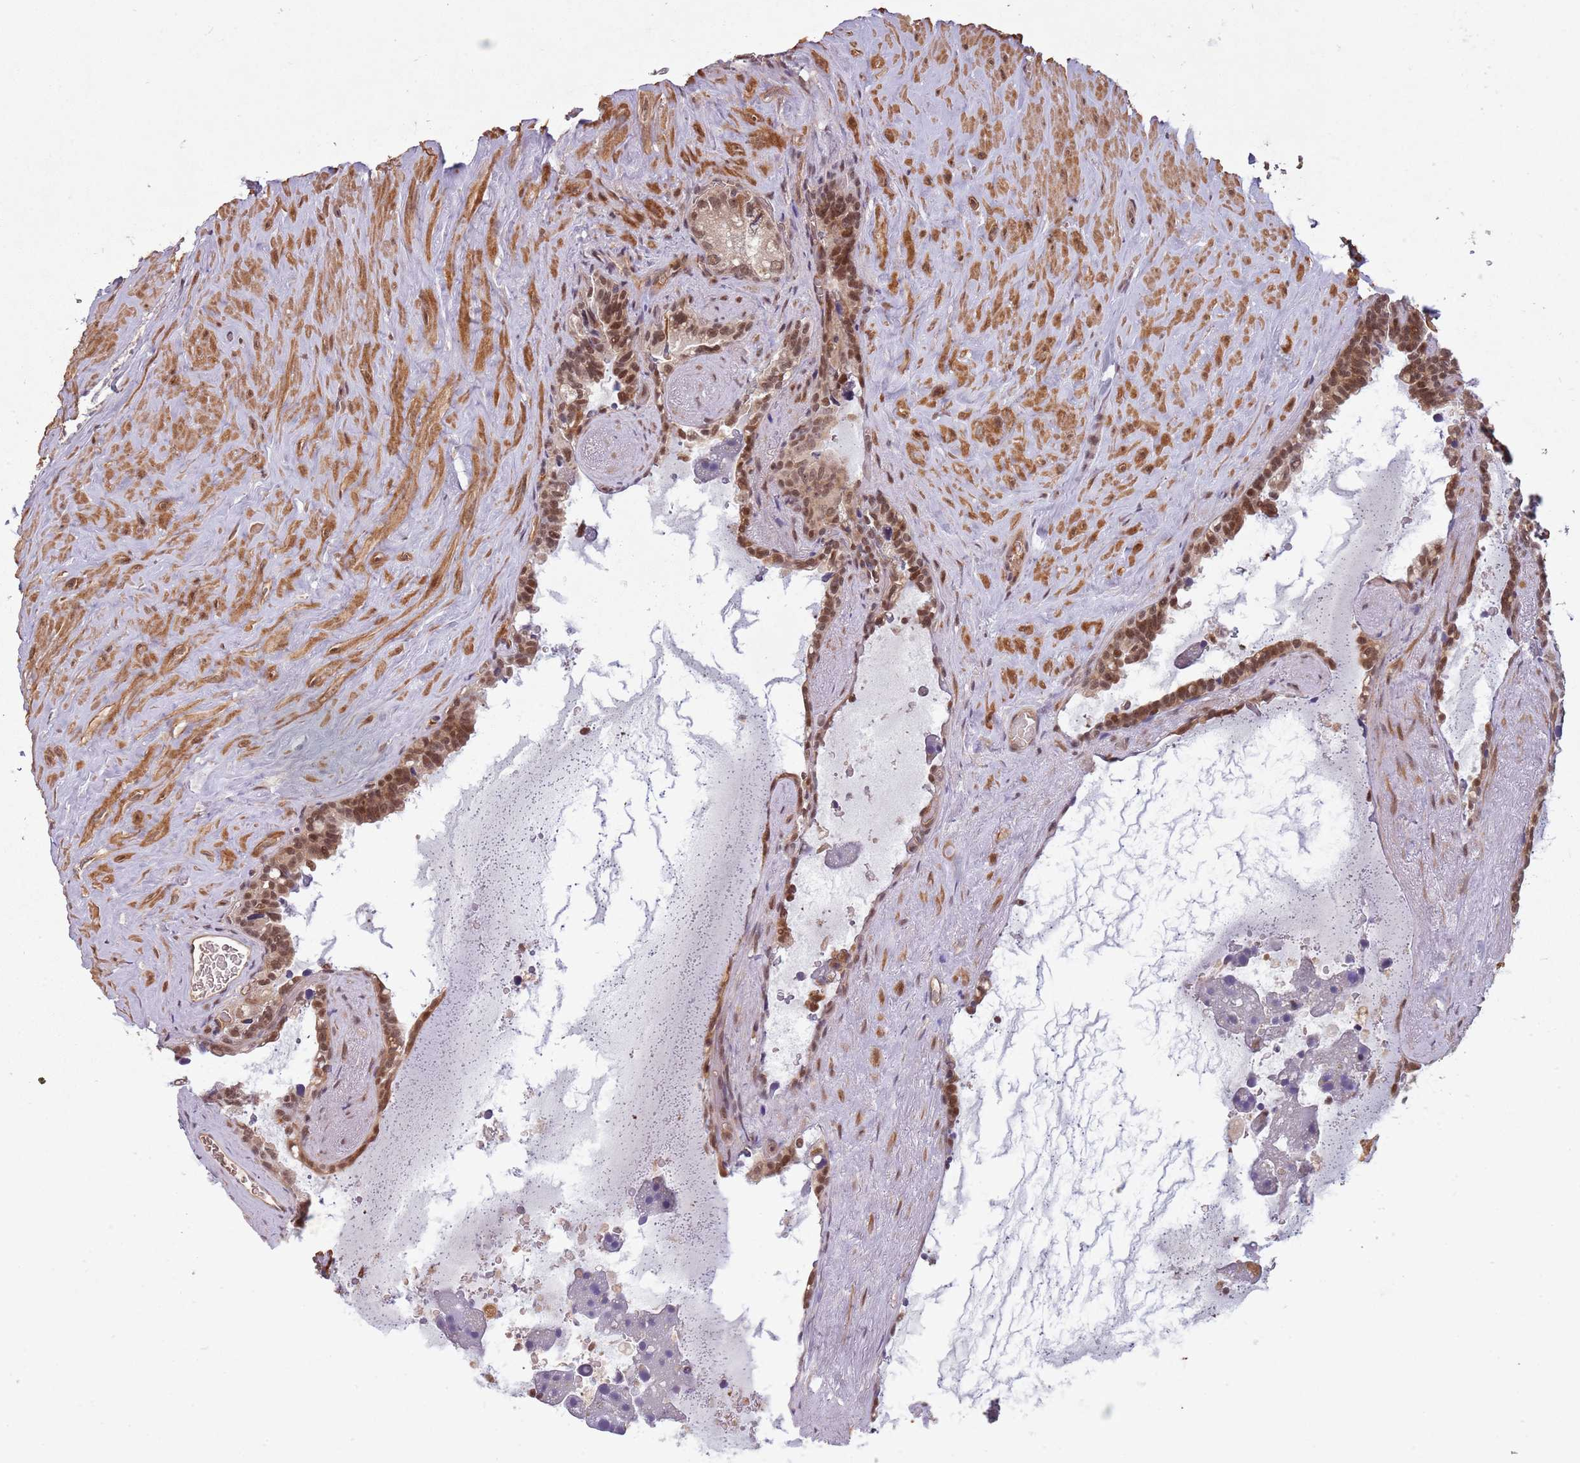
{"staining": {"intensity": "moderate", "quantity": ">75%", "location": "nuclear"}, "tissue": "seminal vesicle", "cell_type": "Glandular cells", "image_type": "normal", "snomed": [{"axis": "morphology", "description": "Normal tissue, NOS"}, {"axis": "topography", "description": "Seminal veicle"}], "caption": "Immunohistochemical staining of normal seminal vesicle shows medium levels of moderate nuclear staining in approximately >75% of glandular cells.", "gene": "SUDS3", "patient": {"sex": "male", "age": 68}}